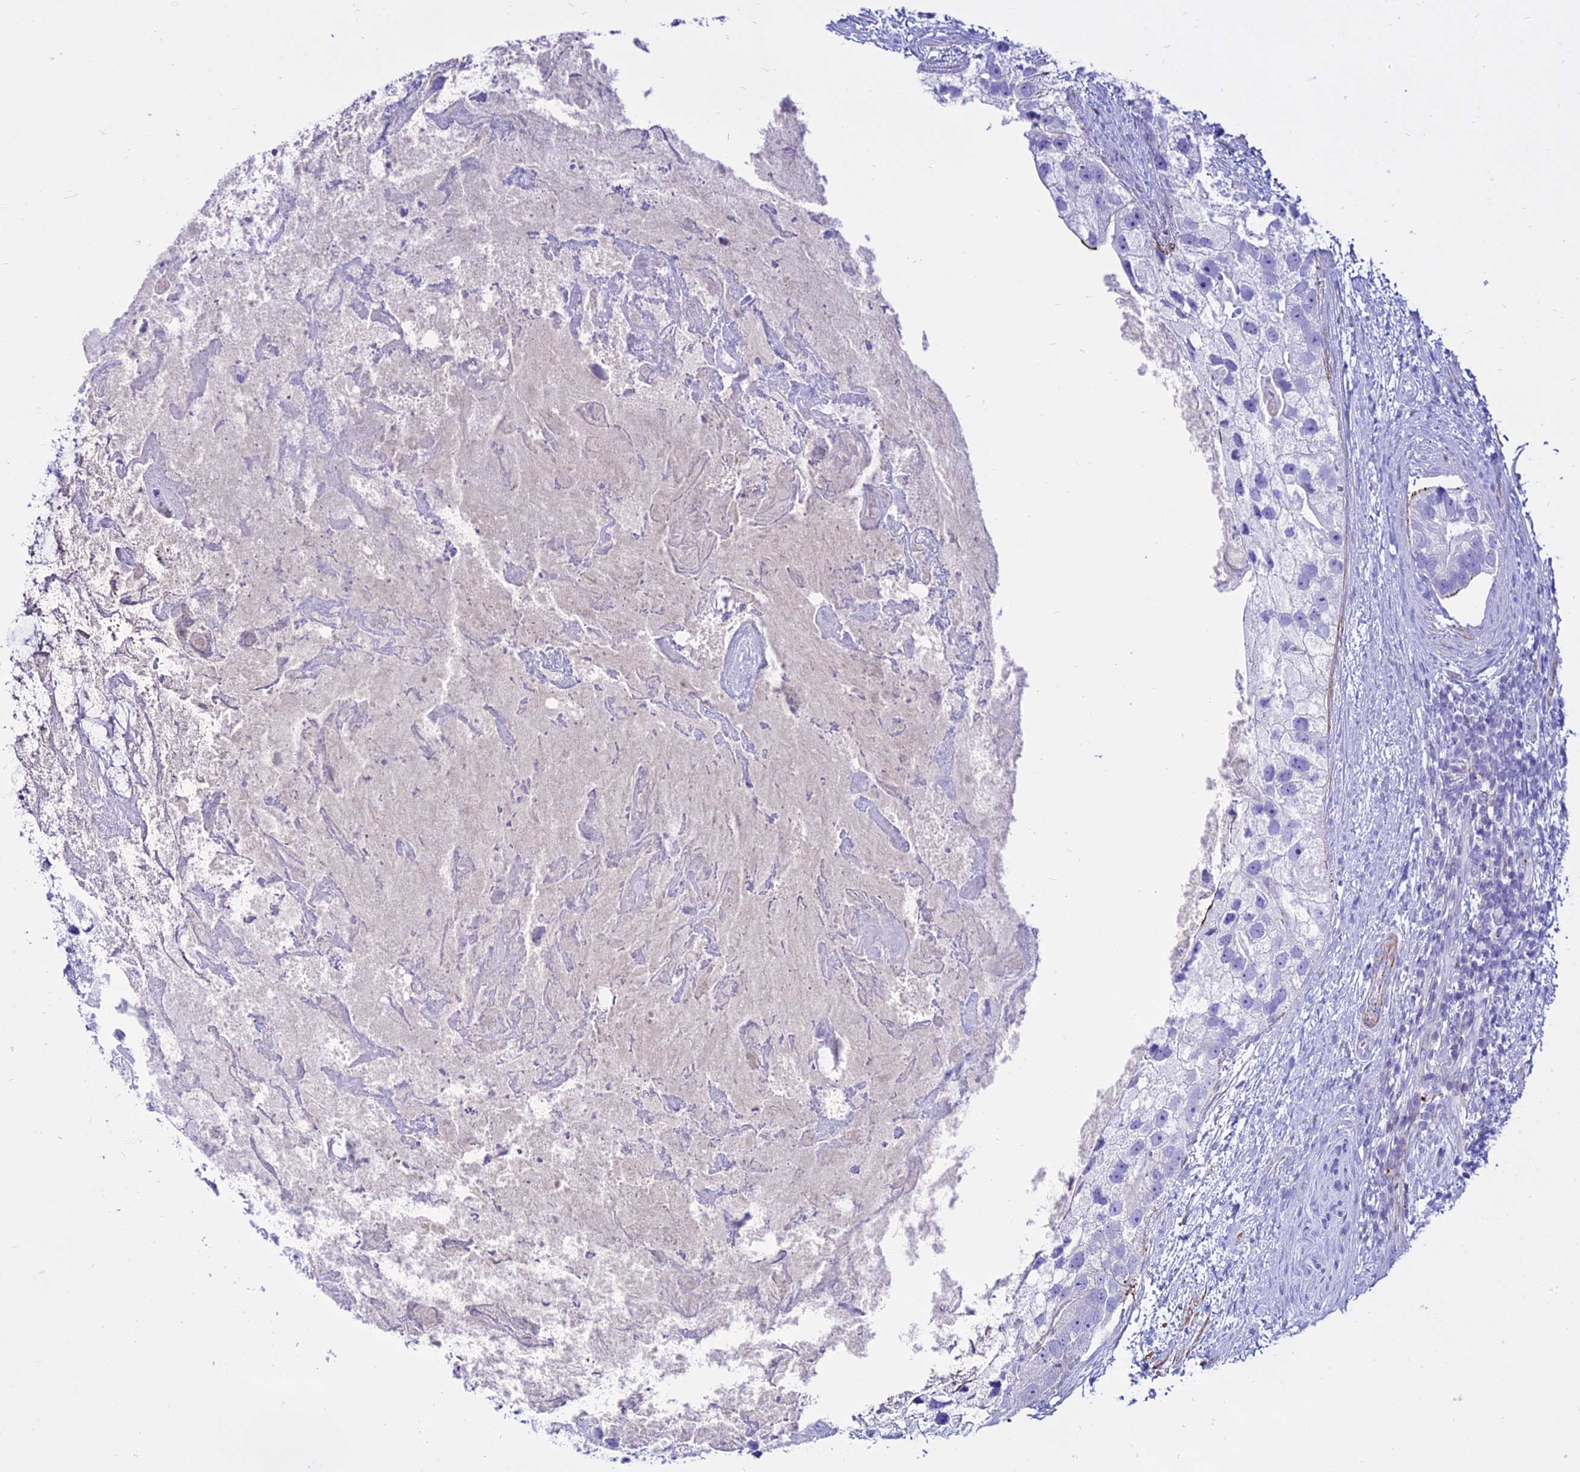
{"staining": {"intensity": "negative", "quantity": "none", "location": "none"}, "tissue": "prostate cancer", "cell_type": "Tumor cells", "image_type": "cancer", "snomed": [{"axis": "morphology", "description": "Adenocarcinoma, High grade"}, {"axis": "topography", "description": "Prostate"}], "caption": "This is an immunohistochemistry micrograph of human prostate cancer. There is no expression in tumor cells.", "gene": "DLX1", "patient": {"sex": "male", "age": 62}}